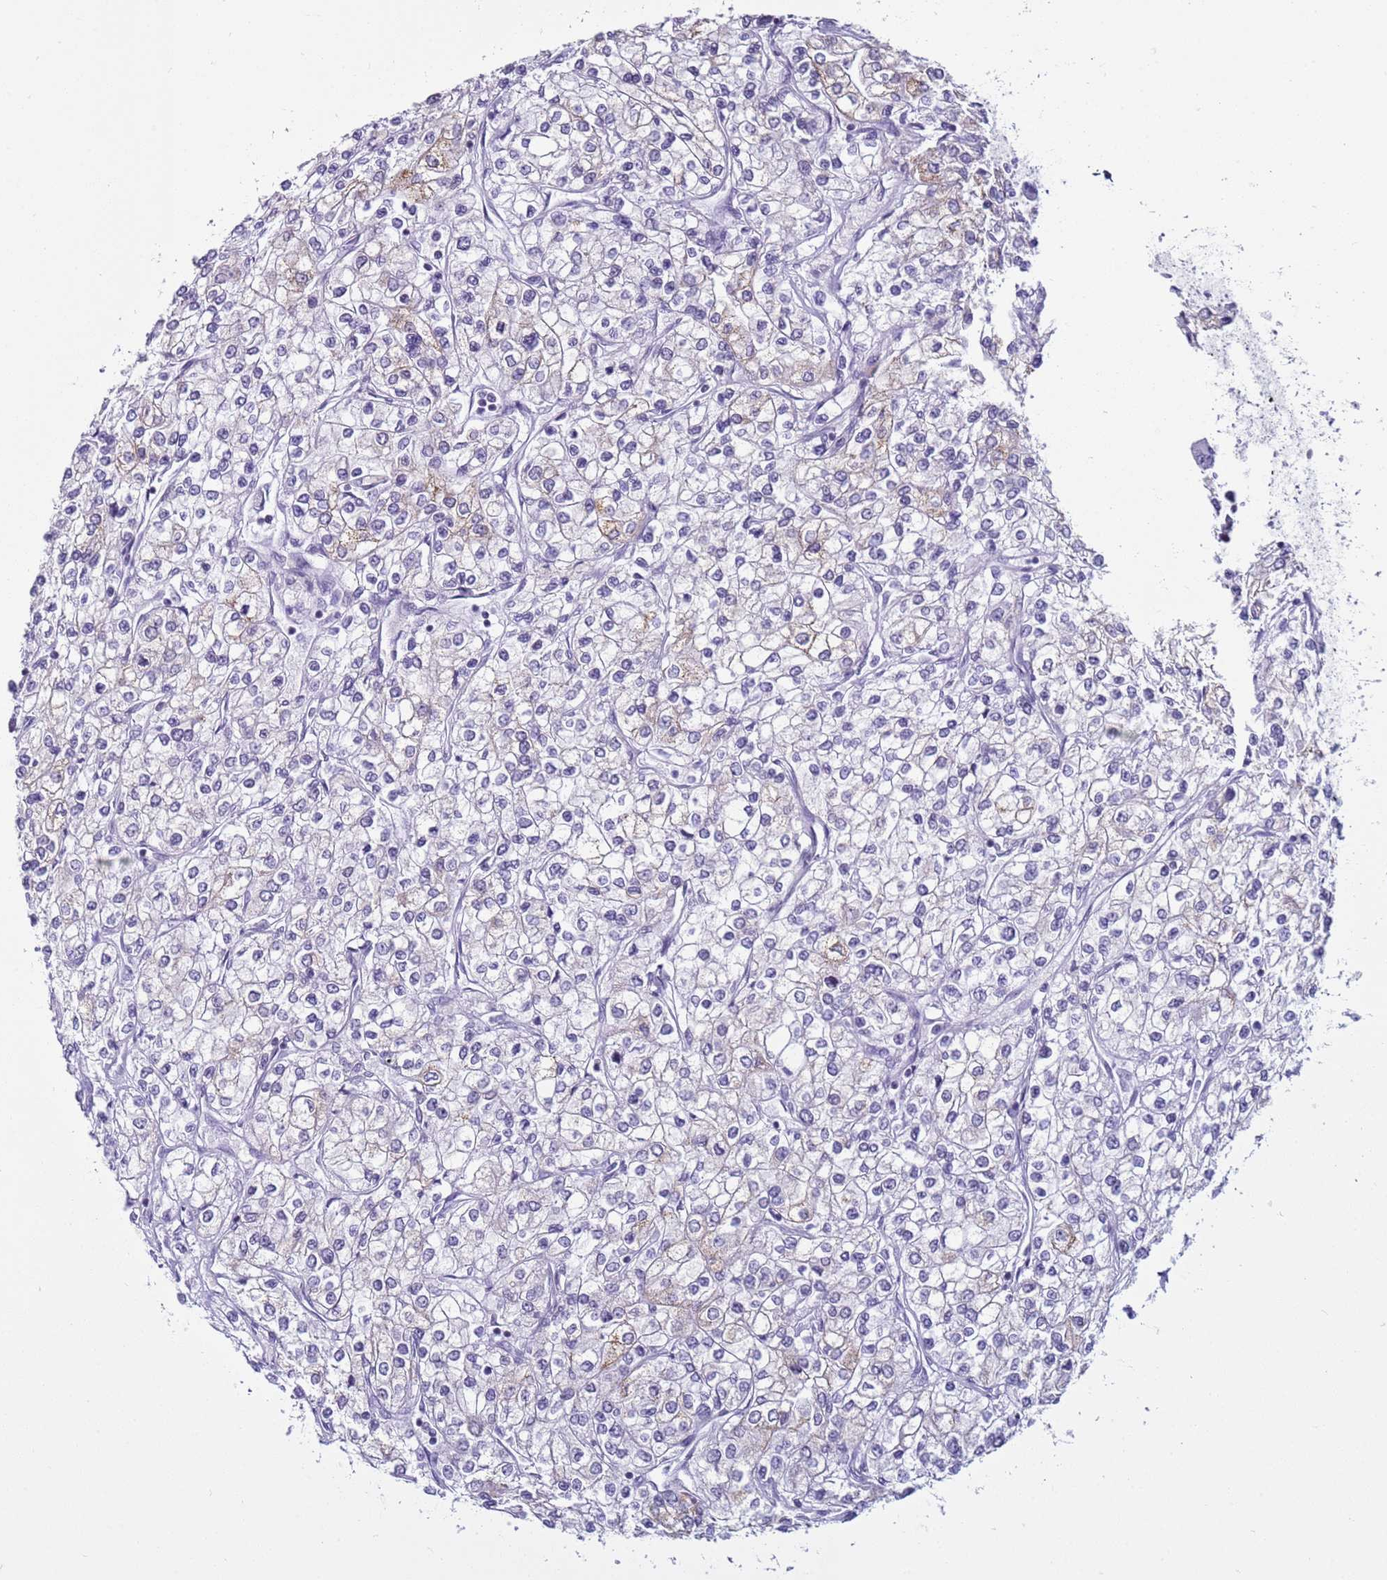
{"staining": {"intensity": "negative", "quantity": "none", "location": "none"}, "tissue": "renal cancer", "cell_type": "Tumor cells", "image_type": "cancer", "snomed": [{"axis": "morphology", "description": "Adenocarcinoma, NOS"}, {"axis": "topography", "description": "Kidney"}], "caption": "Tumor cells are negative for brown protein staining in renal adenocarcinoma.", "gene": "DHX15", "patient": {"sex": "male", "age": 80}}